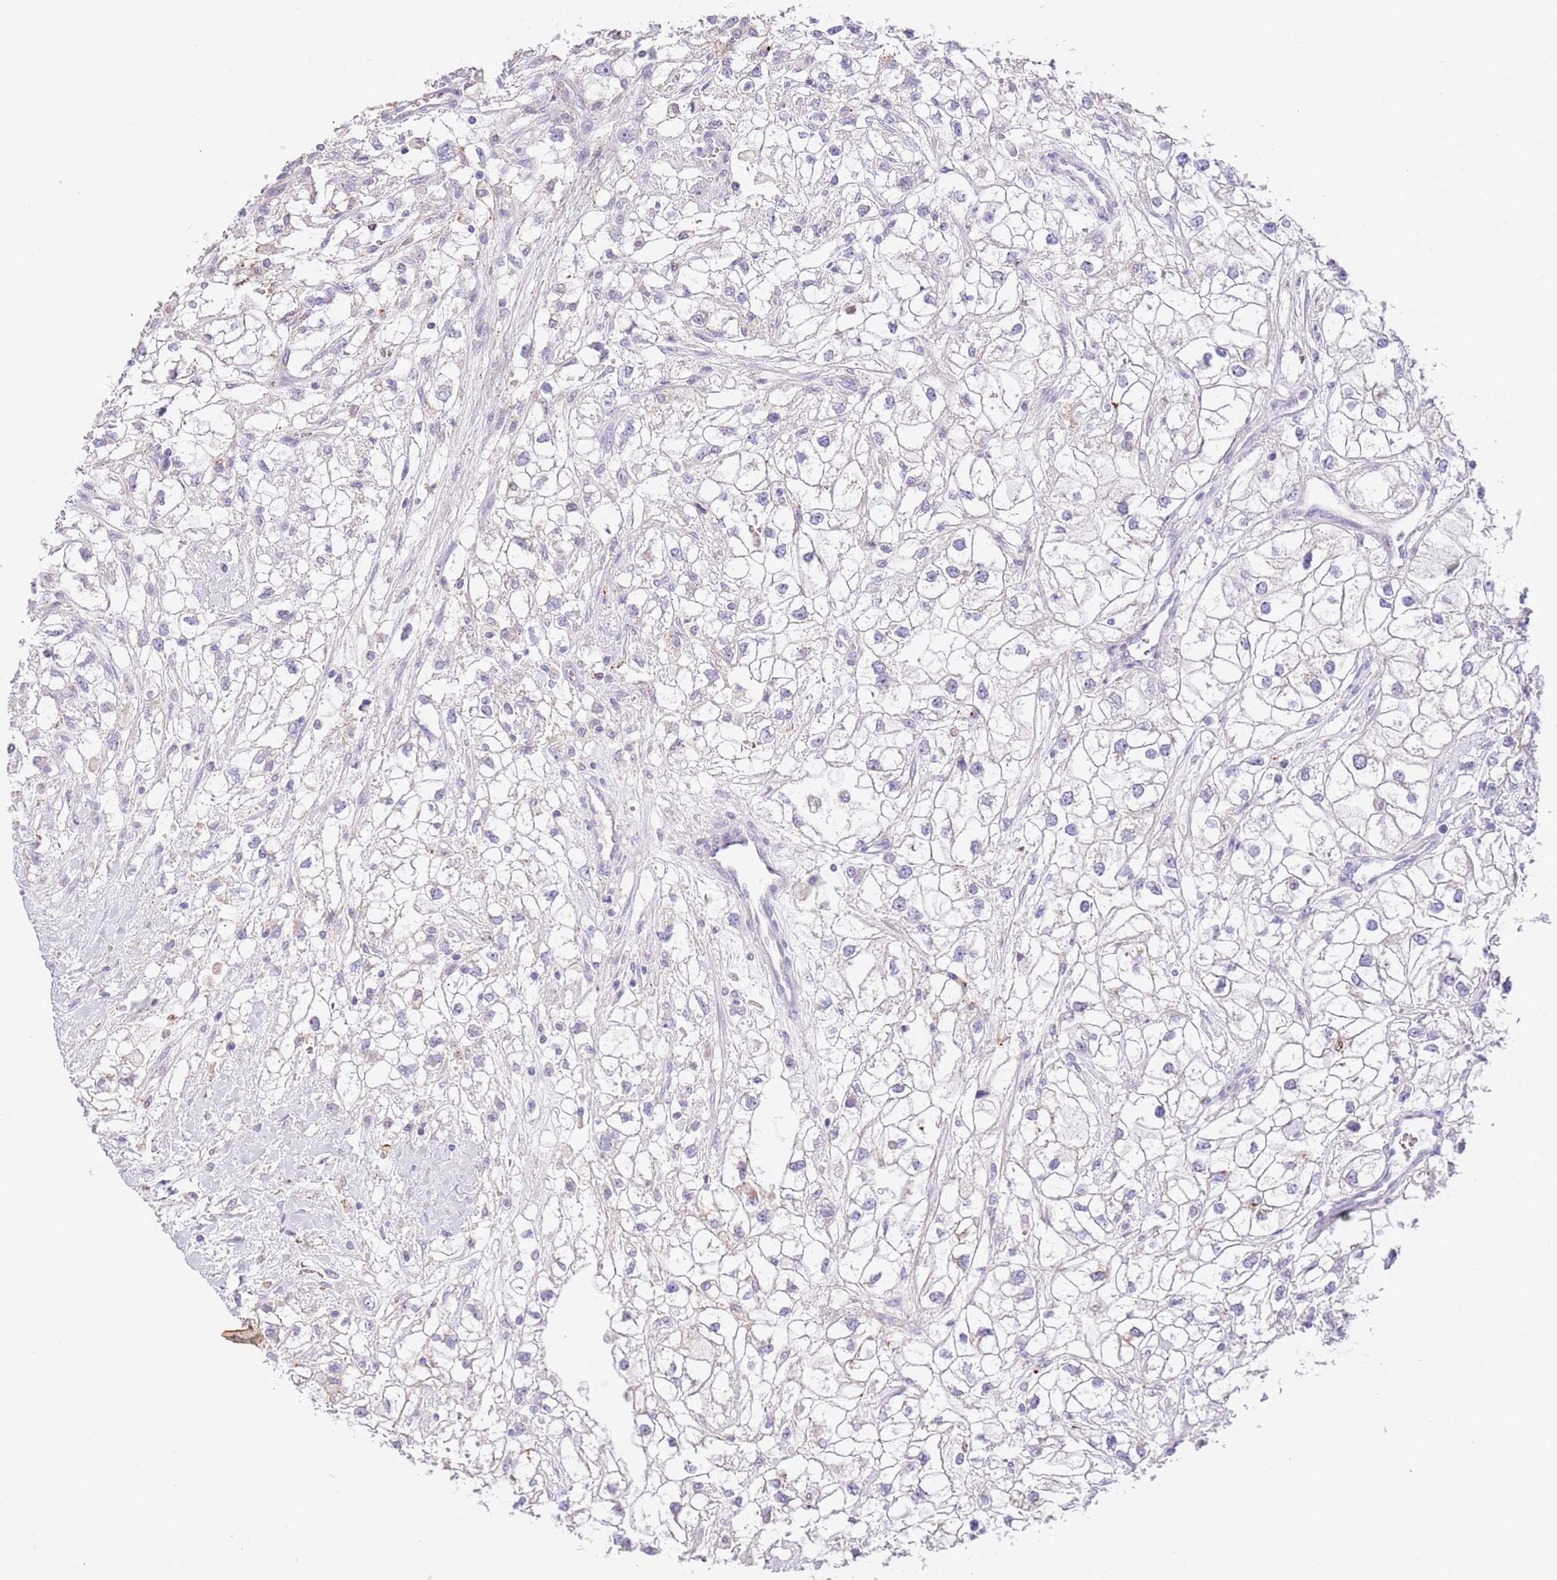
{"staining": {"intensity": "negative", "quantity": "none", "location": "none"}, "tissue": "renal cancer", "cell_type": "Tumor cells", "image_type": "cancer", "snomed": [{"axis": "morphology", "description": "Adenocarcinoma, NOS"}, {"axis": "topography", "description": "Kidney"}], "caption": "Immunohistochemical staining of human renal cancer (adenocarcinoma) exhibits no significant positivity in tumor cells.", "gene": "ABHD17A", "patient": {"sex": "male", "age": 59}}